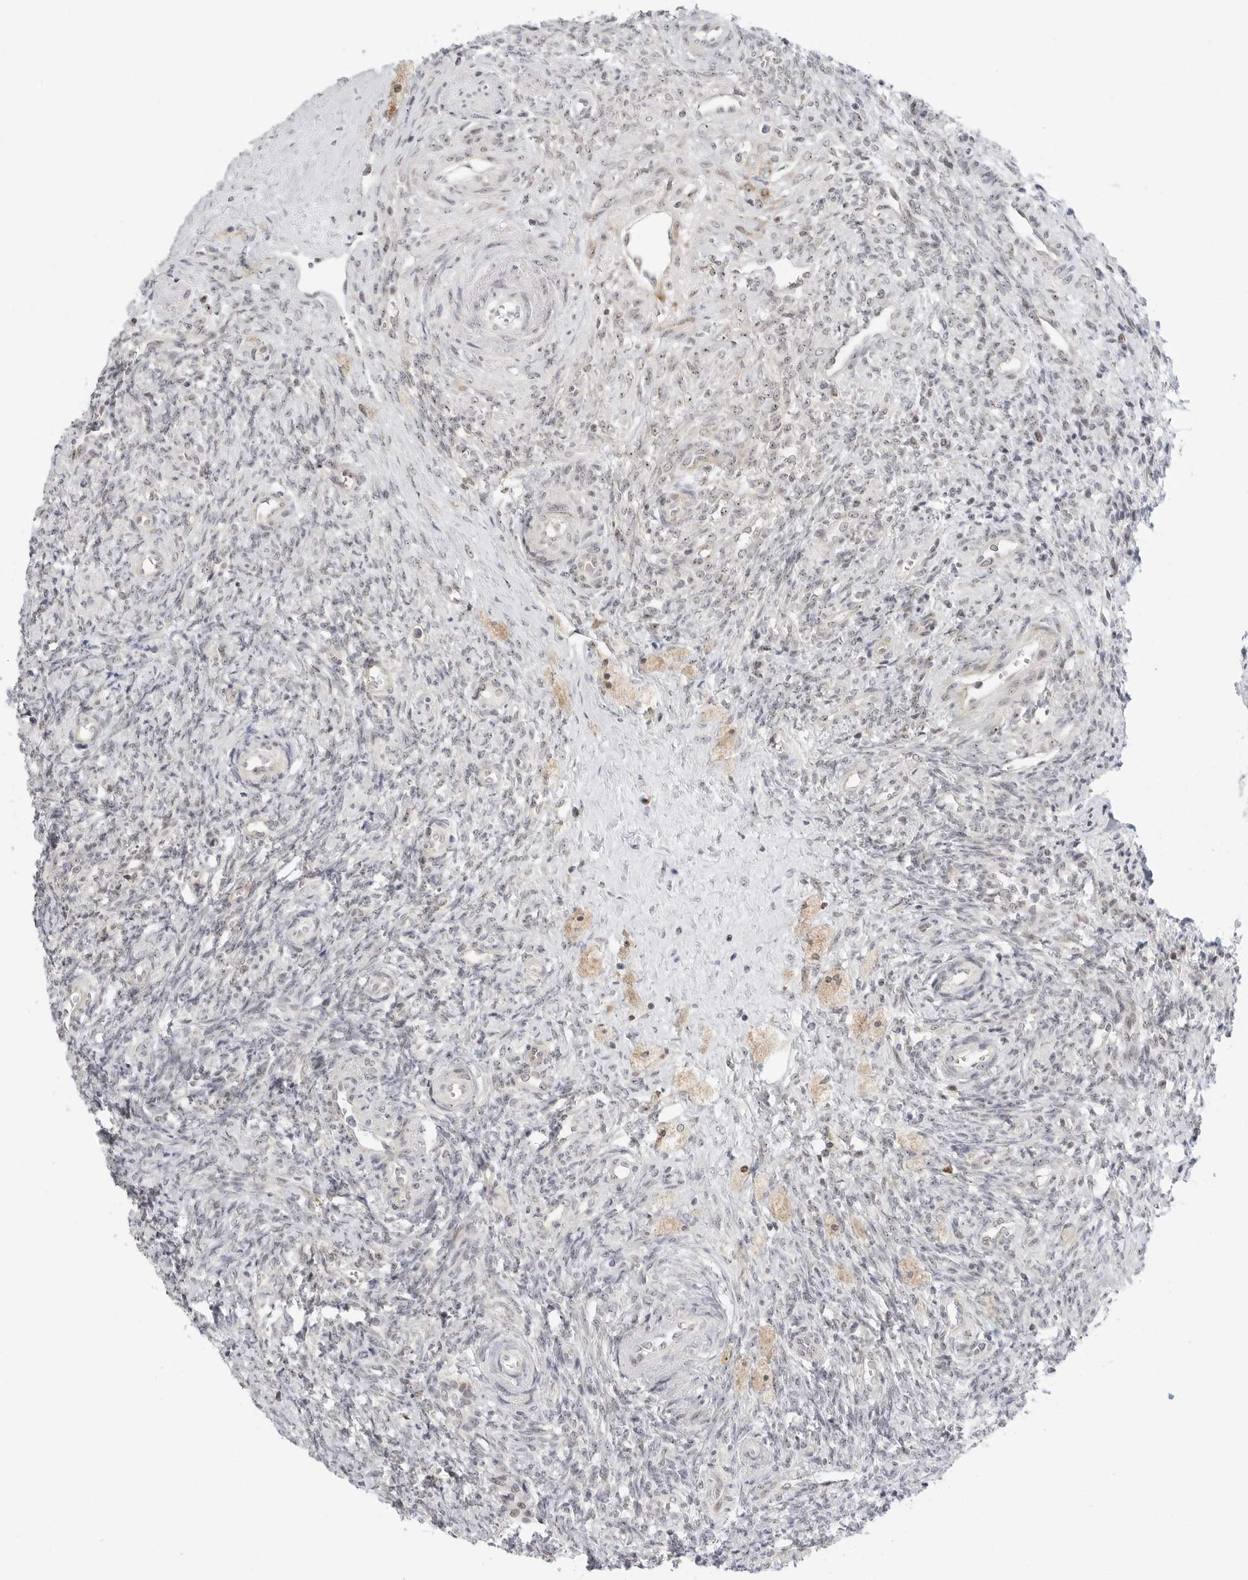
{"staining": {"intensity": "negative", "quantity": "none", "location": "none"}, "tissue": "ovary", "cell_type": "Ovarian stroma cells", "image_type": "normal", "snomed": [{"axis": "morphology", "description": "Normal tissue, NOS"}, {"axis": "topography", "description": "Ovary"}], "caption": "Normal ovary was stained to show a protein in brown. There is no significant staining in ovarian stroma cells. (IHC, brightfield microscopy, high magnification).", "gene": "RIMKLA", "patient": {"sex": "female", "age": 41}}